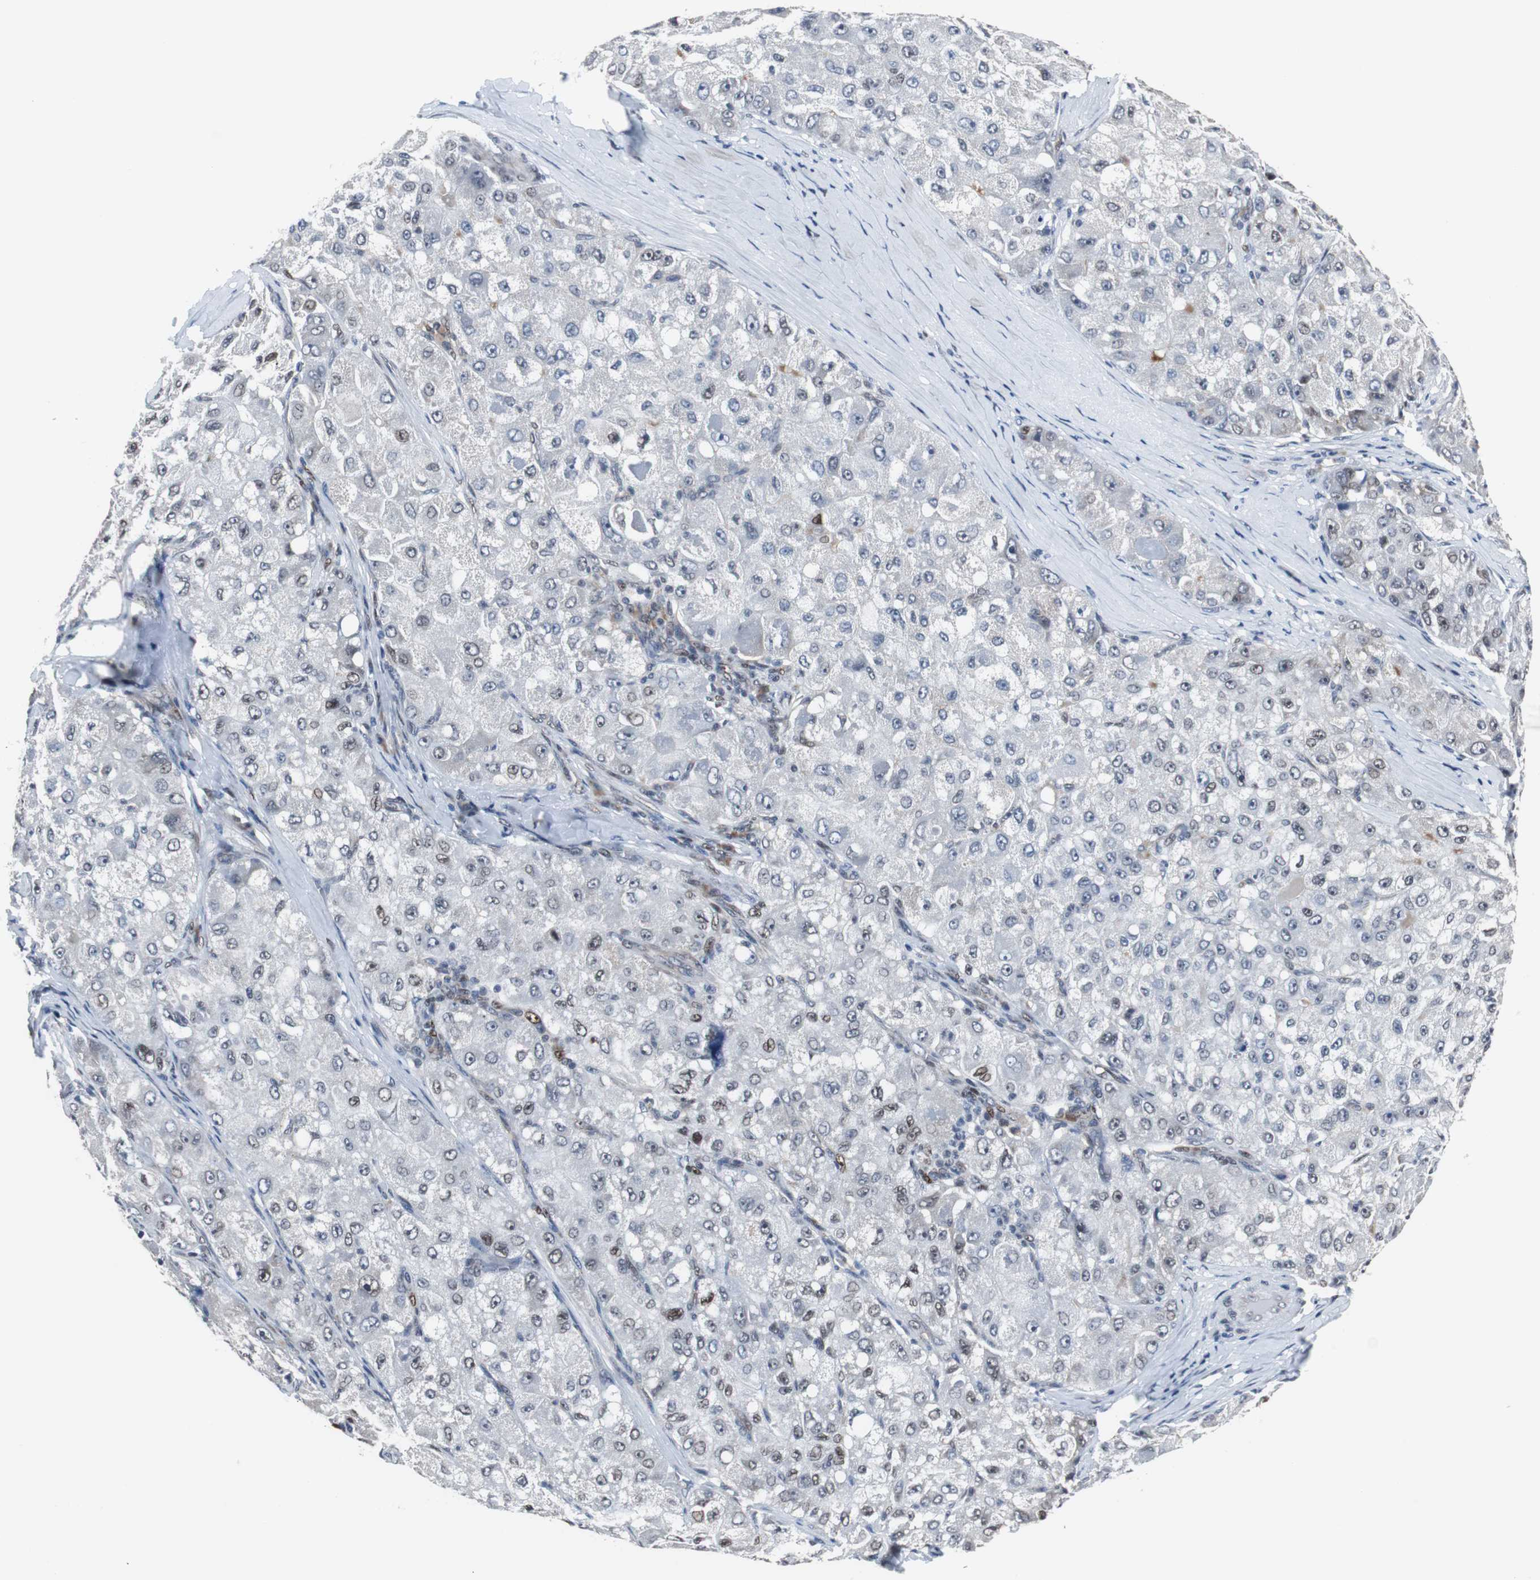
{"staining": {"intensity": "negative", "quantity": "none", "location": "none"}, "tissue": "liver cancer", "cell_type": "Tumor cells", "image_type": "cancer", "snomed": [{"axis": "morphology", "description": "Carcinoma, Hepatocellular, NOS"}, {"axis": "topography", "description": "Liver"}], "caption": "Tumor cells show no significant protein expression in liver cancer.", "gene": "ZHX2", "patient": {"sex": "male", "age": 80}}